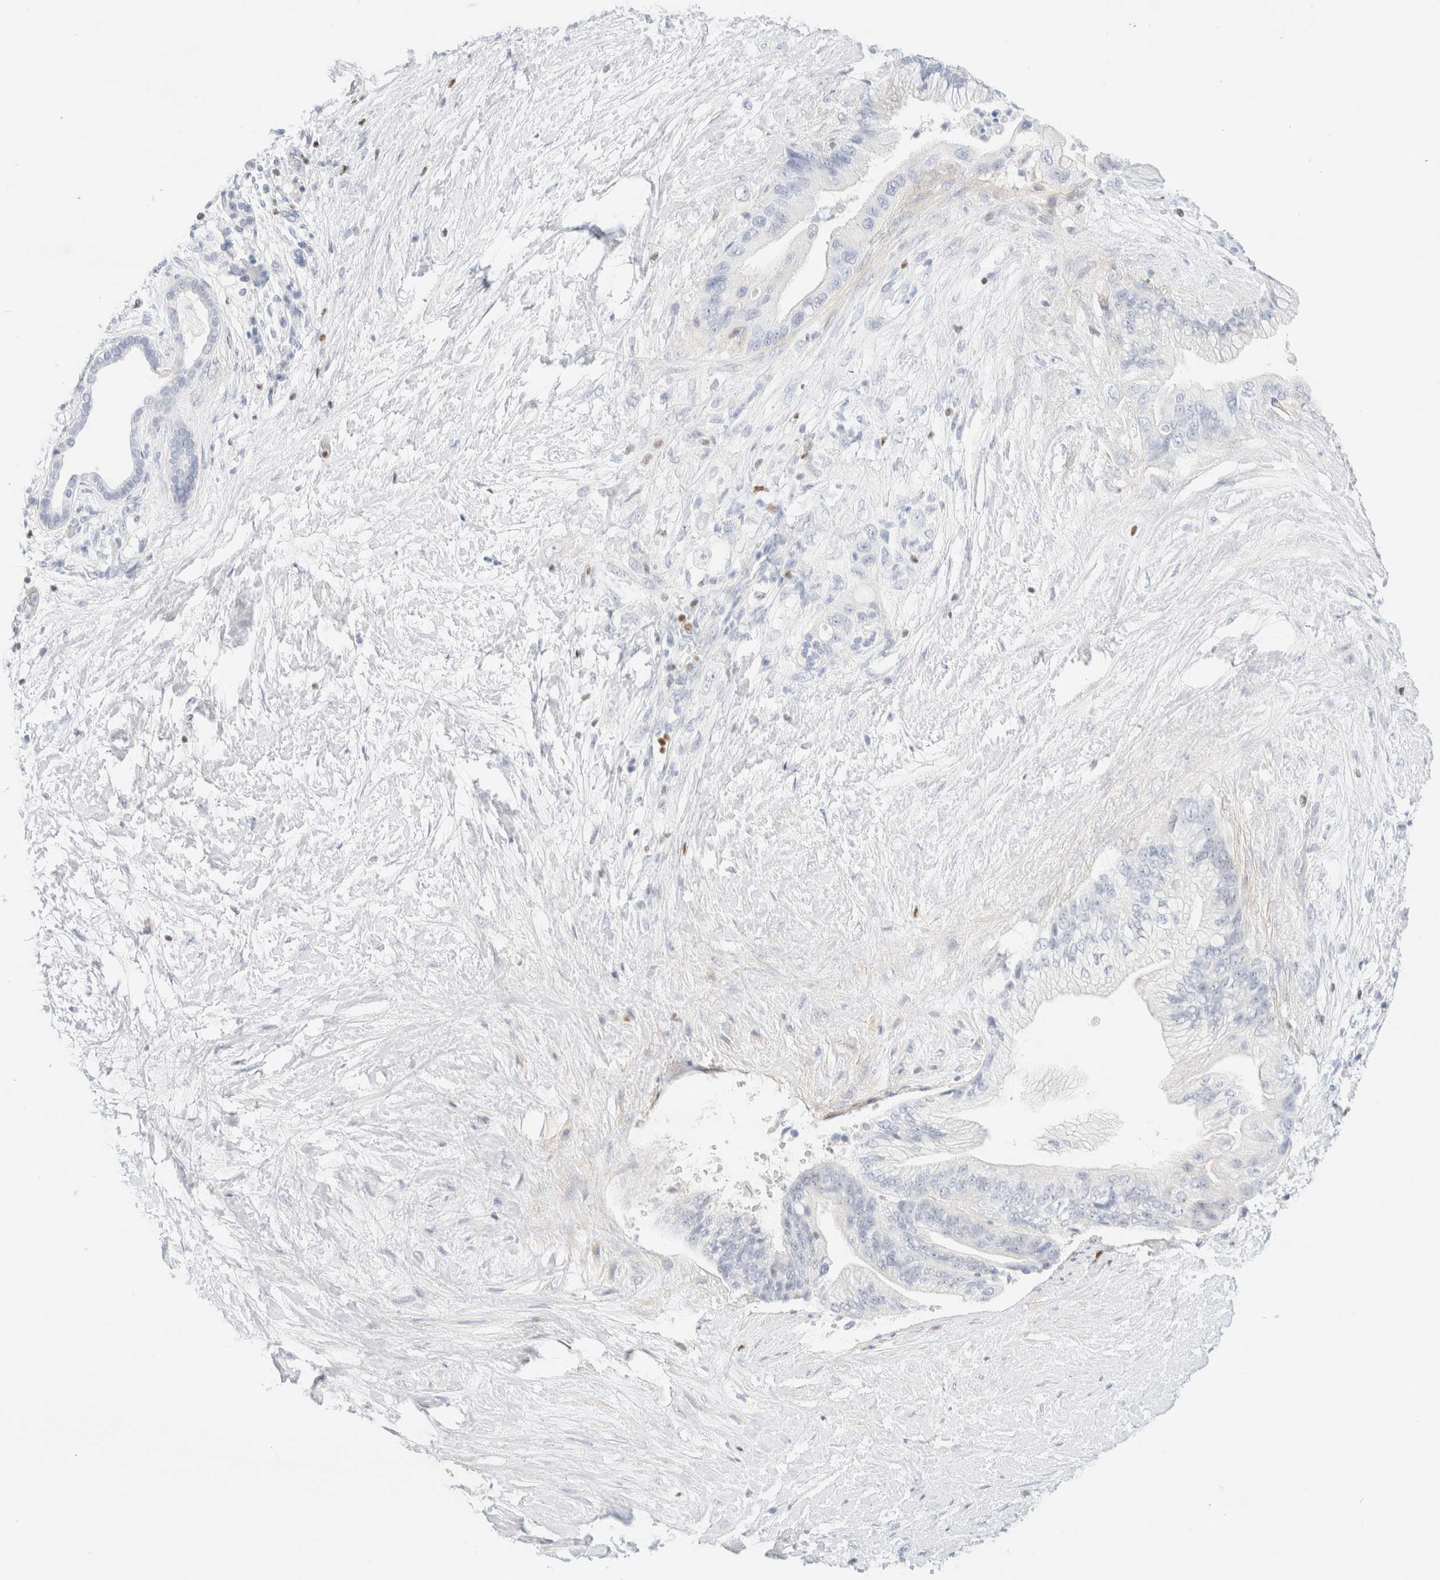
{"staining": {"intensity": "negative", "quantity": "none", "location": "none"}, "tissue": "pancreatic cancer", "cell_type": "Tumor cells", "image_type": "cancer", "snomed": [{"axis": "morphology", "description": "Adenocarcinoma, NOS"}, {"axis": "topography", "description": "Pancreas"}], "caption": "Photomicrograph shows no significant protein staining in tumor cells of pancreatic adenocarcinoma.", "gene": "IKZF3", "patient": {"sex": "male", "age": 59}}